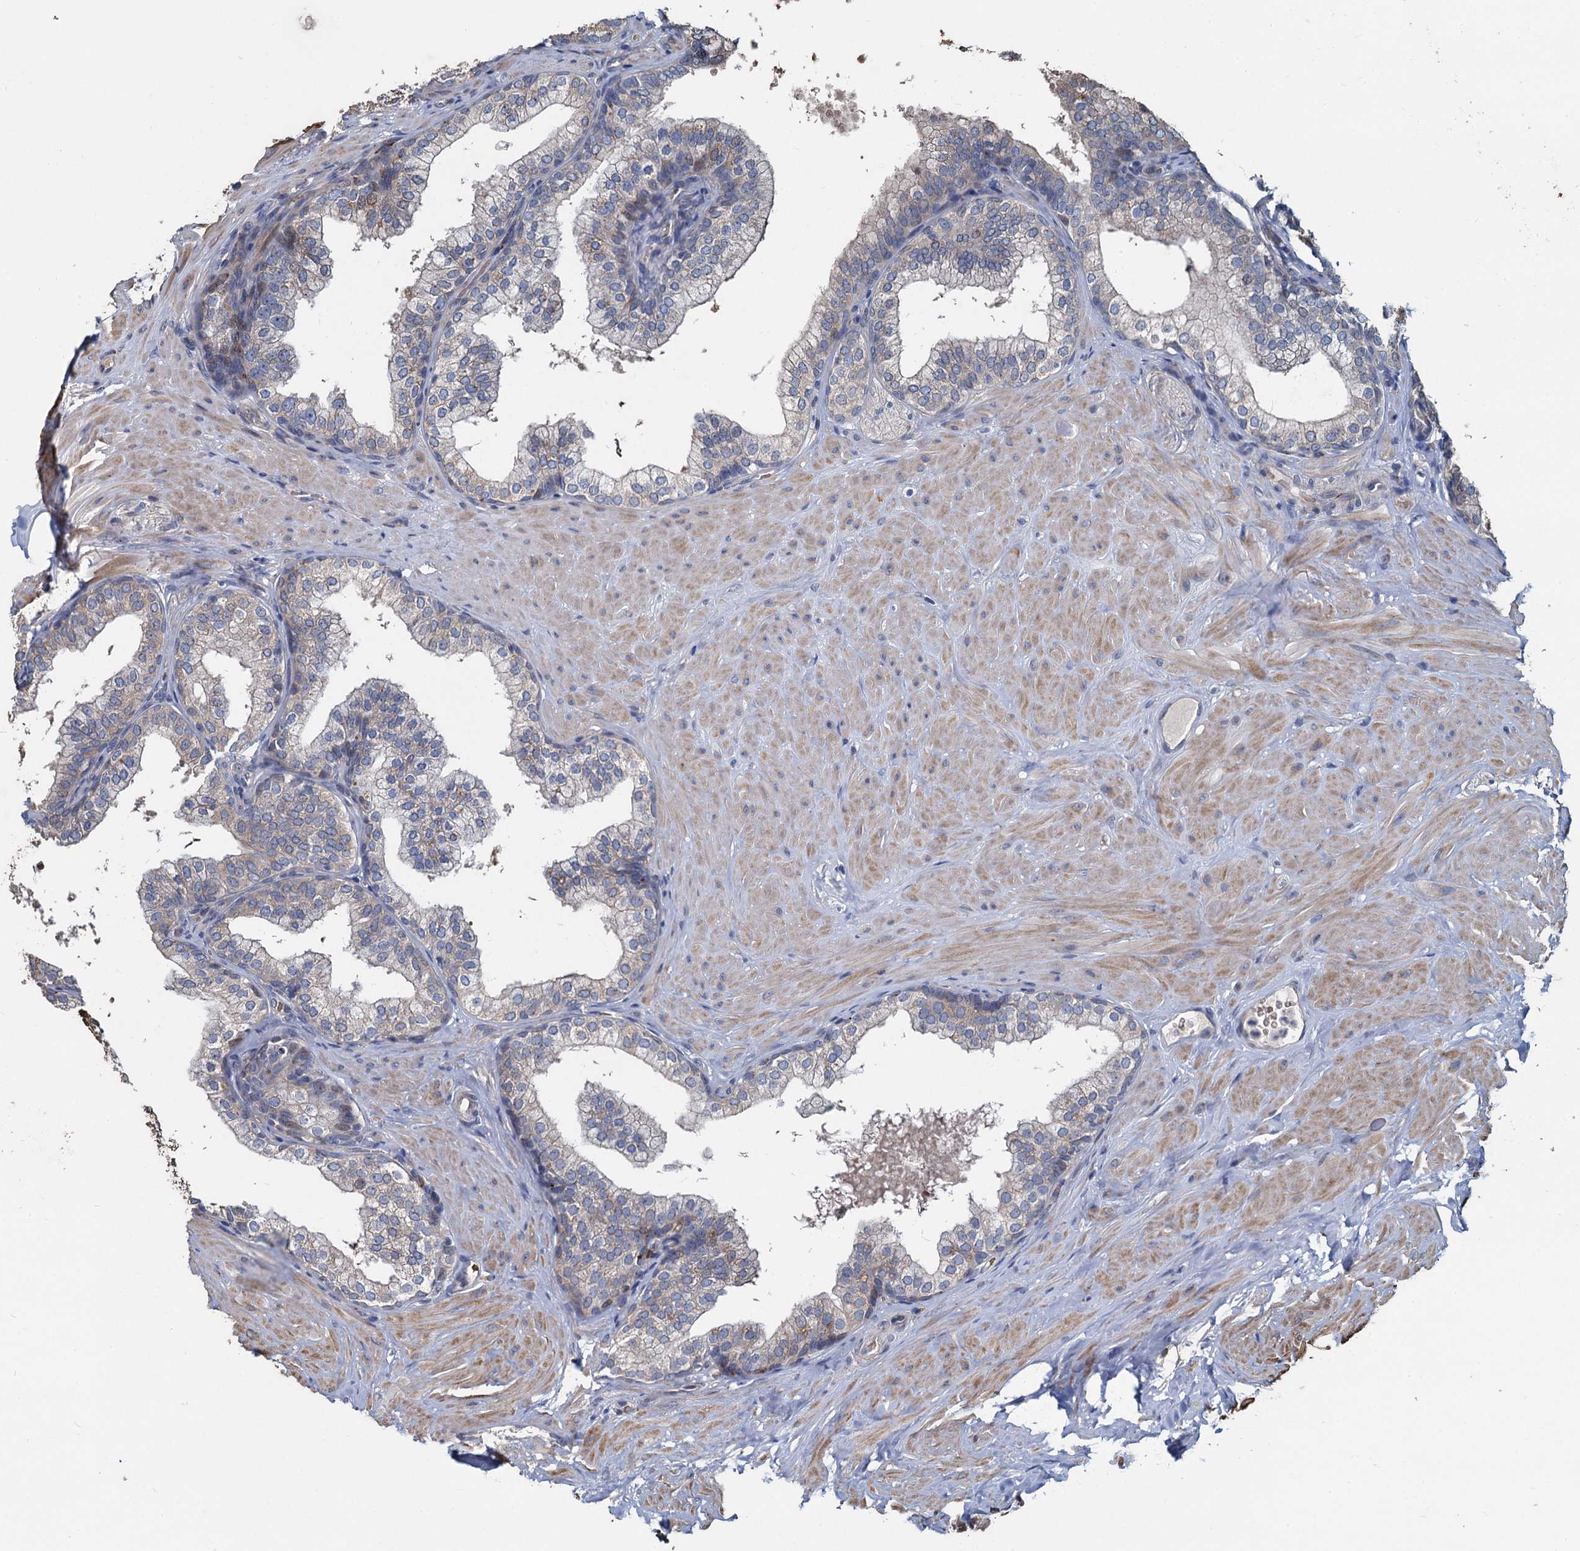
{"staining": {"intensity": "negative", "quantity": "none", "location": "none"}, "tissue": "prostate", "cell_type": "Glandular cells", "image_type": "normal", "snomed": [{"axis": "morphology", "description": "Normal tissue, NOS"}, {"axis": "topography", "description": "Prostate"}], "caption": "Immunohistochemistry of unremarkable human prostate exhibits no staining in glandular cells.", "gene": "TCTN2", "patient": {"sex": "male", "age": 60}}